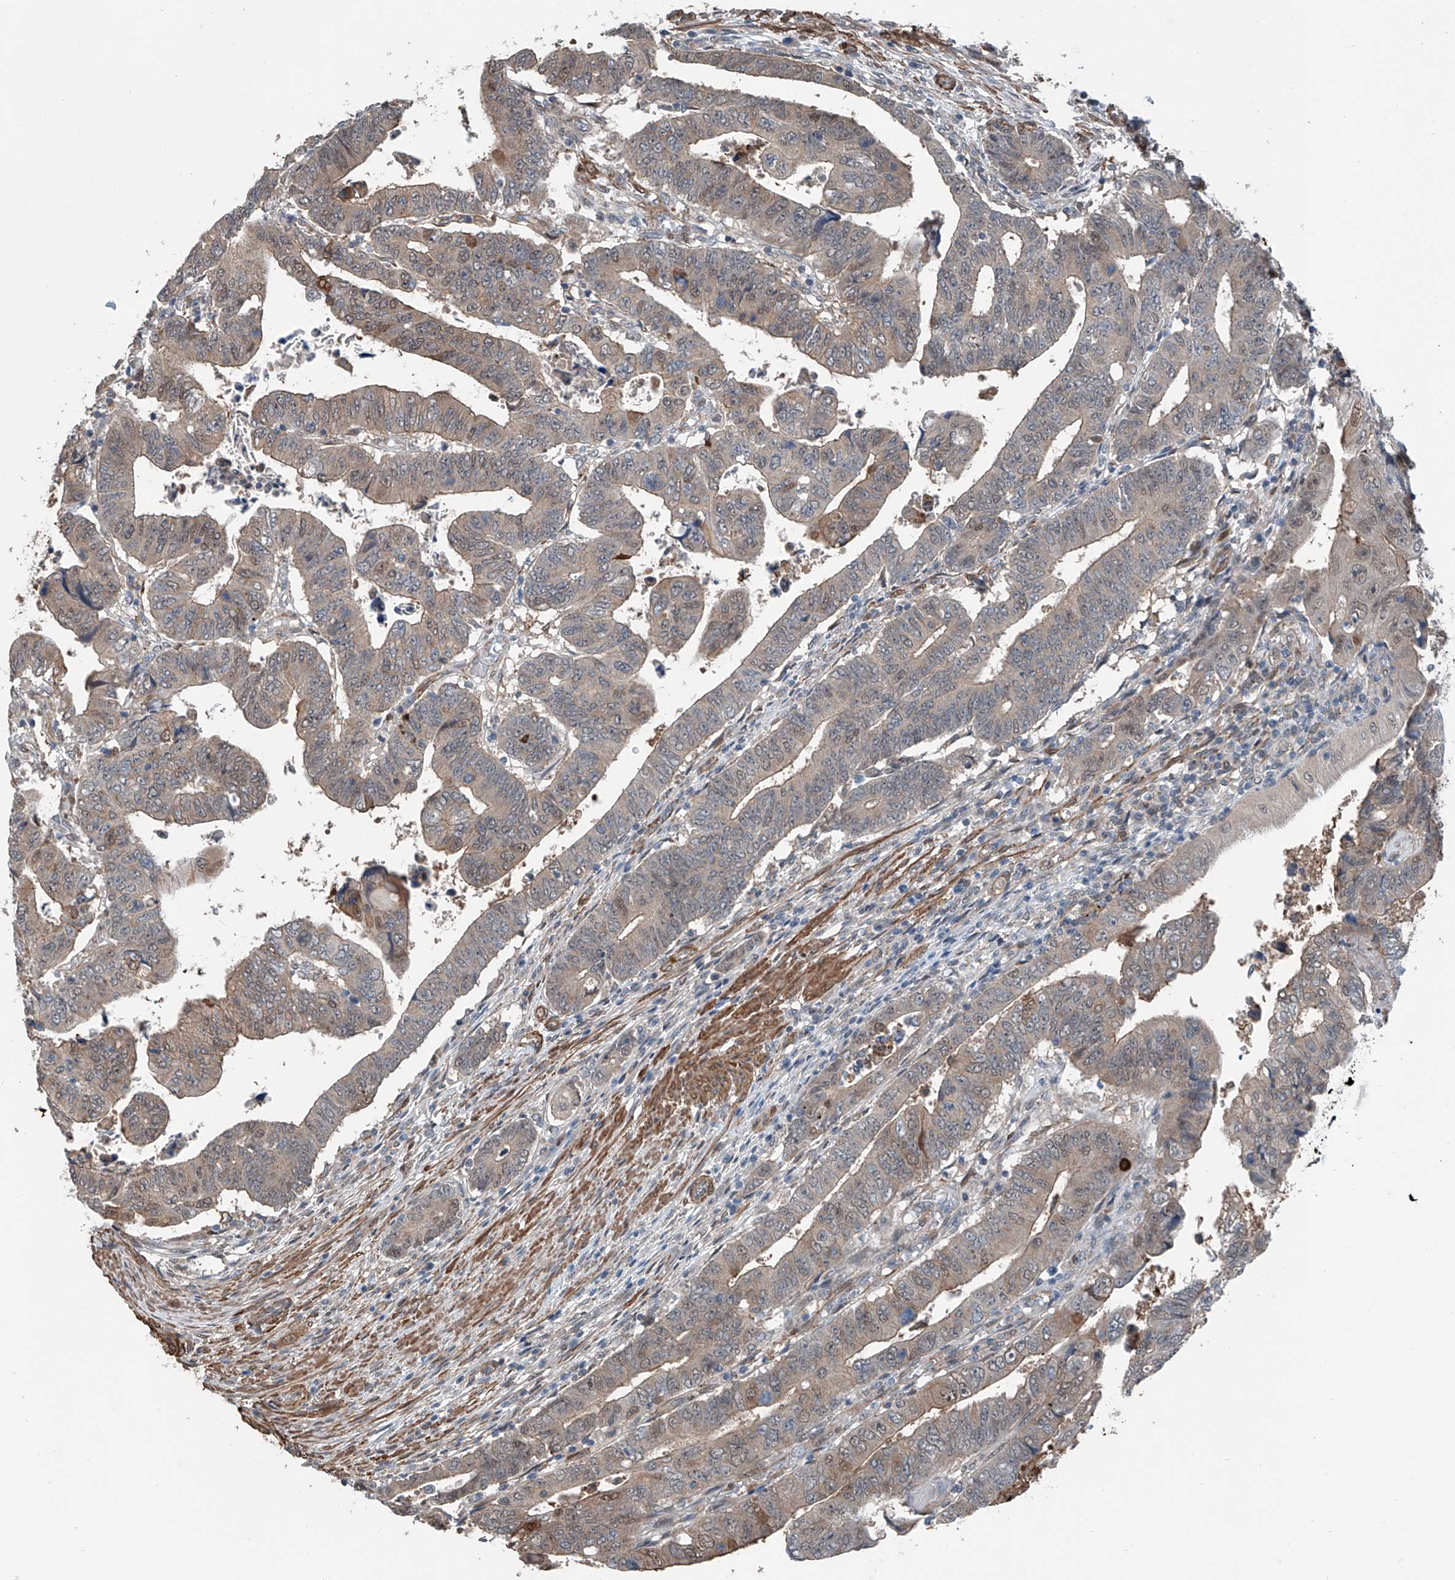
{"staining": {"intensity": "weak", "quantity": "25%-75%", "location": "cytoplasmic/membranous,nuclear"}, "tissue": "colorectal cancer", "cell_type": "Tumor cells", "image_type": "cancer", "snomed": [{"axis": "morphology", "description": "Normal tissue, NOS"}, {"axis": "morphology", "description": "Adenocarcinoma, NOS"}, {"axis": "topography", "description": "Rectum"}], "caption": "Immunohistochemical staining of human adenocarcinoma (colorectal) exhibits weak cytoplasmic/membranous and nuclear protein positivity in approximately 25%-75% of tumor cells. (Brightfield microscopy of DAB IHC at high magnification).", "gene": "HSPA6", "patient": {"sex": "female", "age": 65}}